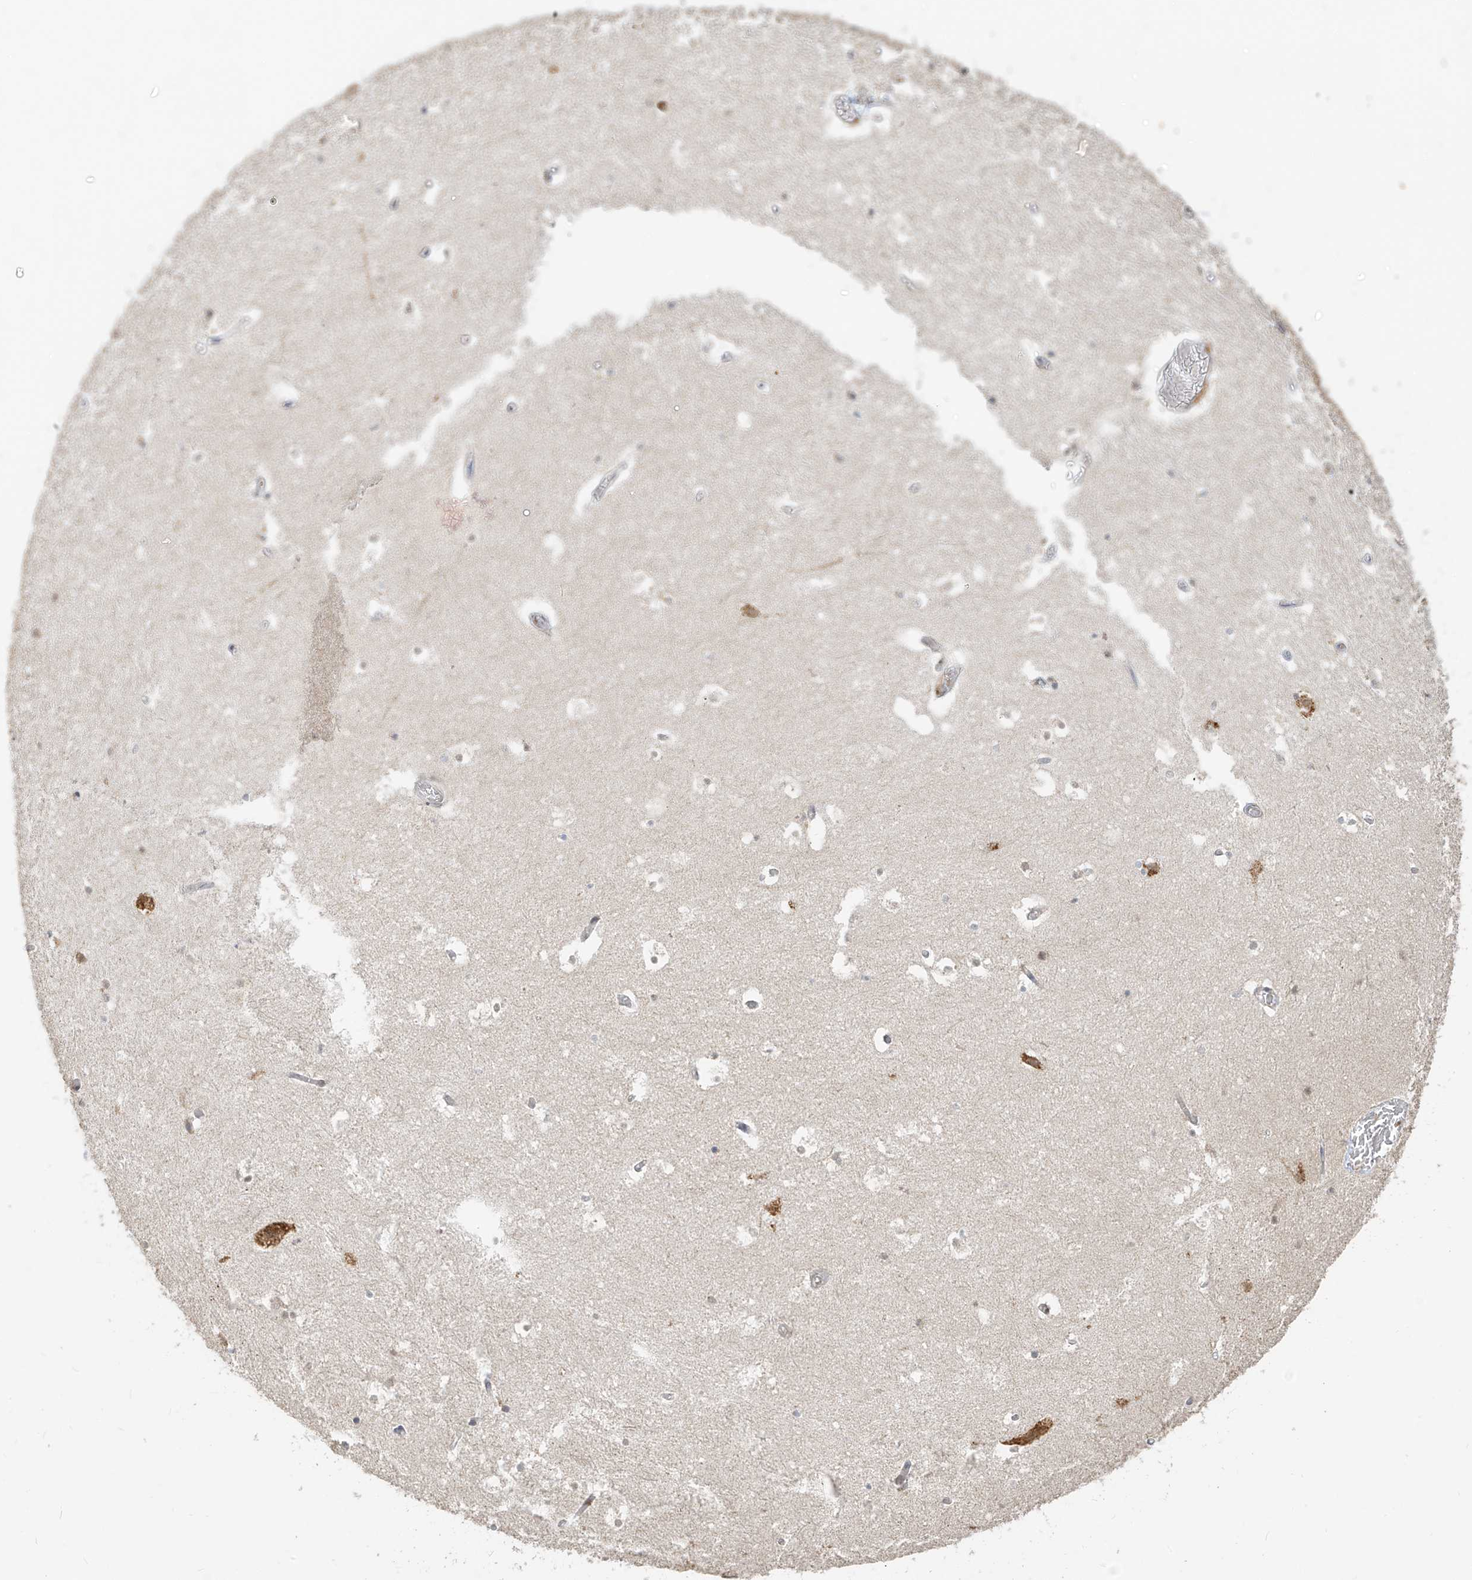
{"staining": {"intensity": "negative", "quantity": "none", "location": "none"}, "tissue": "hippocampus", "cell_type": "Glial cells", "image_type": "normal", "snomed": [{"axis": "morphology", "description": "Normal tissue, NOS"}, {"axis": "topography", "description": "Hippocampus"}], "caption": "IHC of normal human hippocampus demonstrates no positivity in glial cells. Brightfield microscopy of immunohistochemistry stained with DAB (brown) and hematoxylin (blue), captured at high magnification.", "gene": "ZMYM2", "patient": {"sex": "female", "age": 52}}